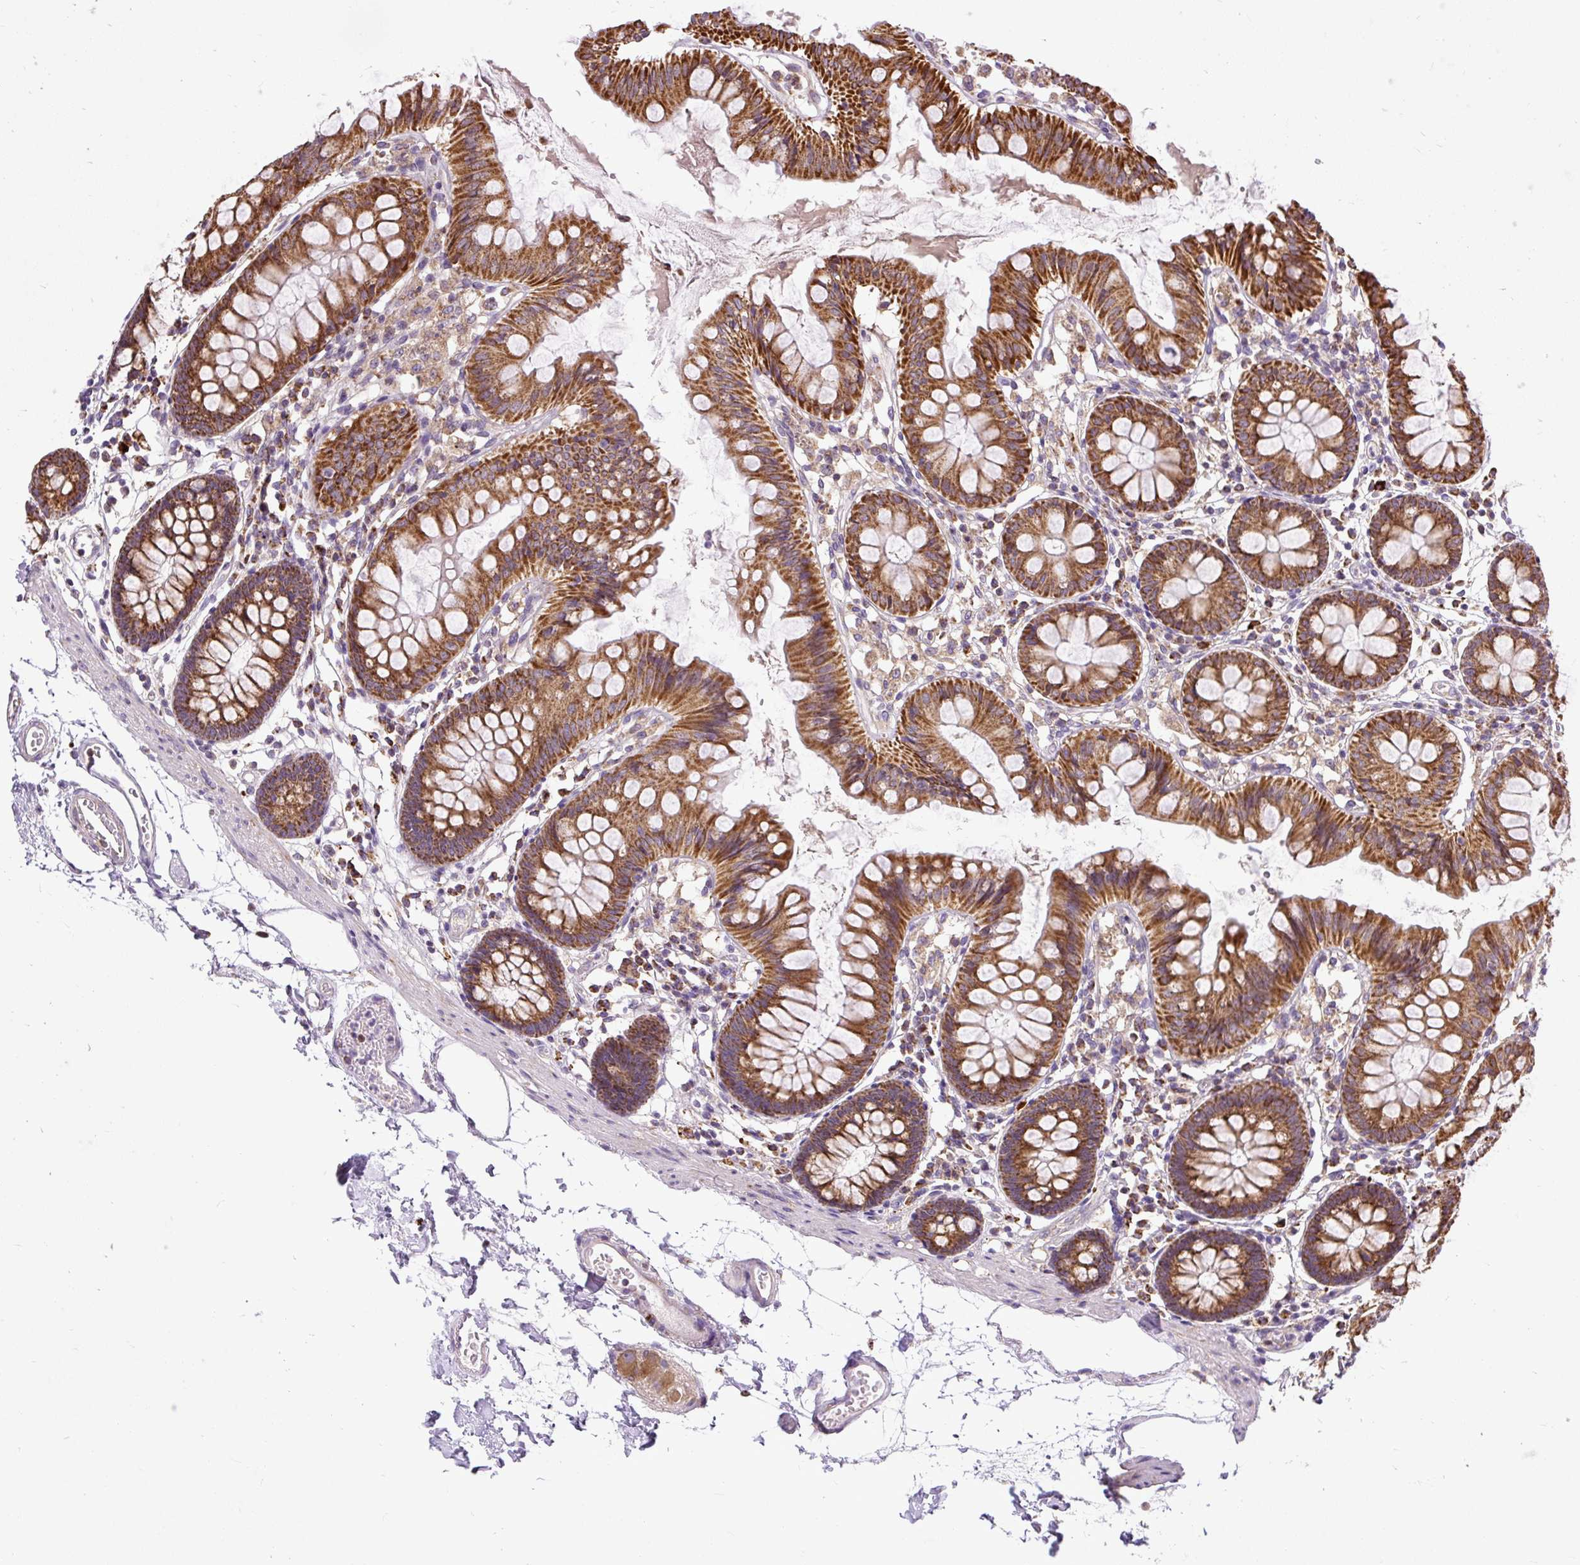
{"staining": {"intensity": "weak", "quantity": "<25%", "location": "cytoplasmic/membranous"}, "tissue": "colon", "cell_type": "Endothelial cells", "image_type": "normal", "snomed": [{"axis": "morphology", "description": "Normal tissue, NOS"}, {"axis": "topography", "description": "Colon"}], "caption": "Endothelial cells show no significant protein positivity in unremarkable colon. (Immunohistochemistry (ihc), brightfield microscopy, high magnification).", "gene": "TM2D3", "patient": {"sex": "female", "age": 84}}